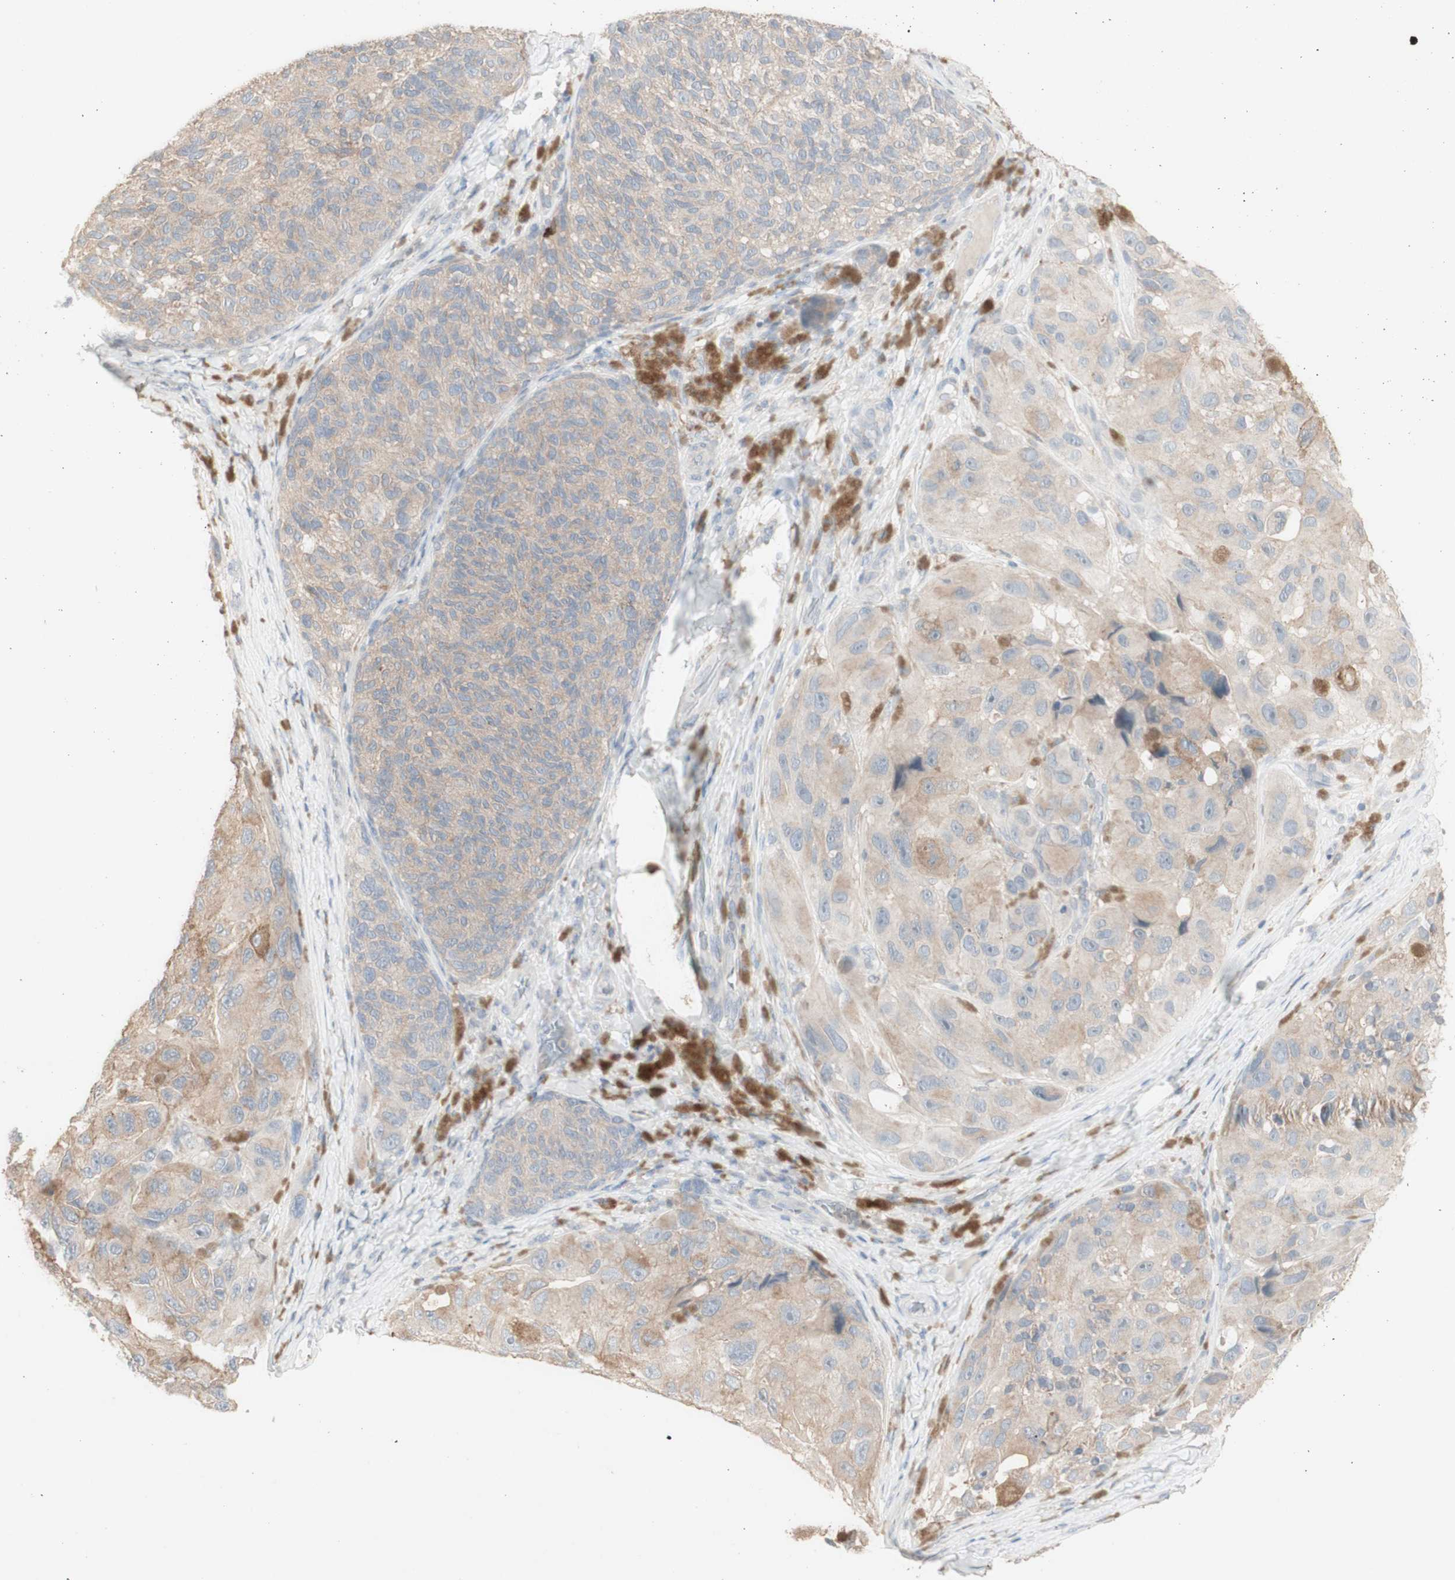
{"staining": {"intensity": "moderate", "quantity": "<25%", "location": "cytoplasmic/membranous"}, "tissue": "melanoma", "cell_type": "Tumor cells", "image_type": "cancer", "snomed": [{"axis": "morphology", "description": "Malignant melanoma, NOS"}, {"axis": "topography", "description": "Skin"}], "caption": "Melanoma tissue shows moderate cytoplasmic/membranous positivity in approximately <25% of tumor cells", "gene": "ATP6V1B1", "patient": {"sex": "female", "age": 73}}